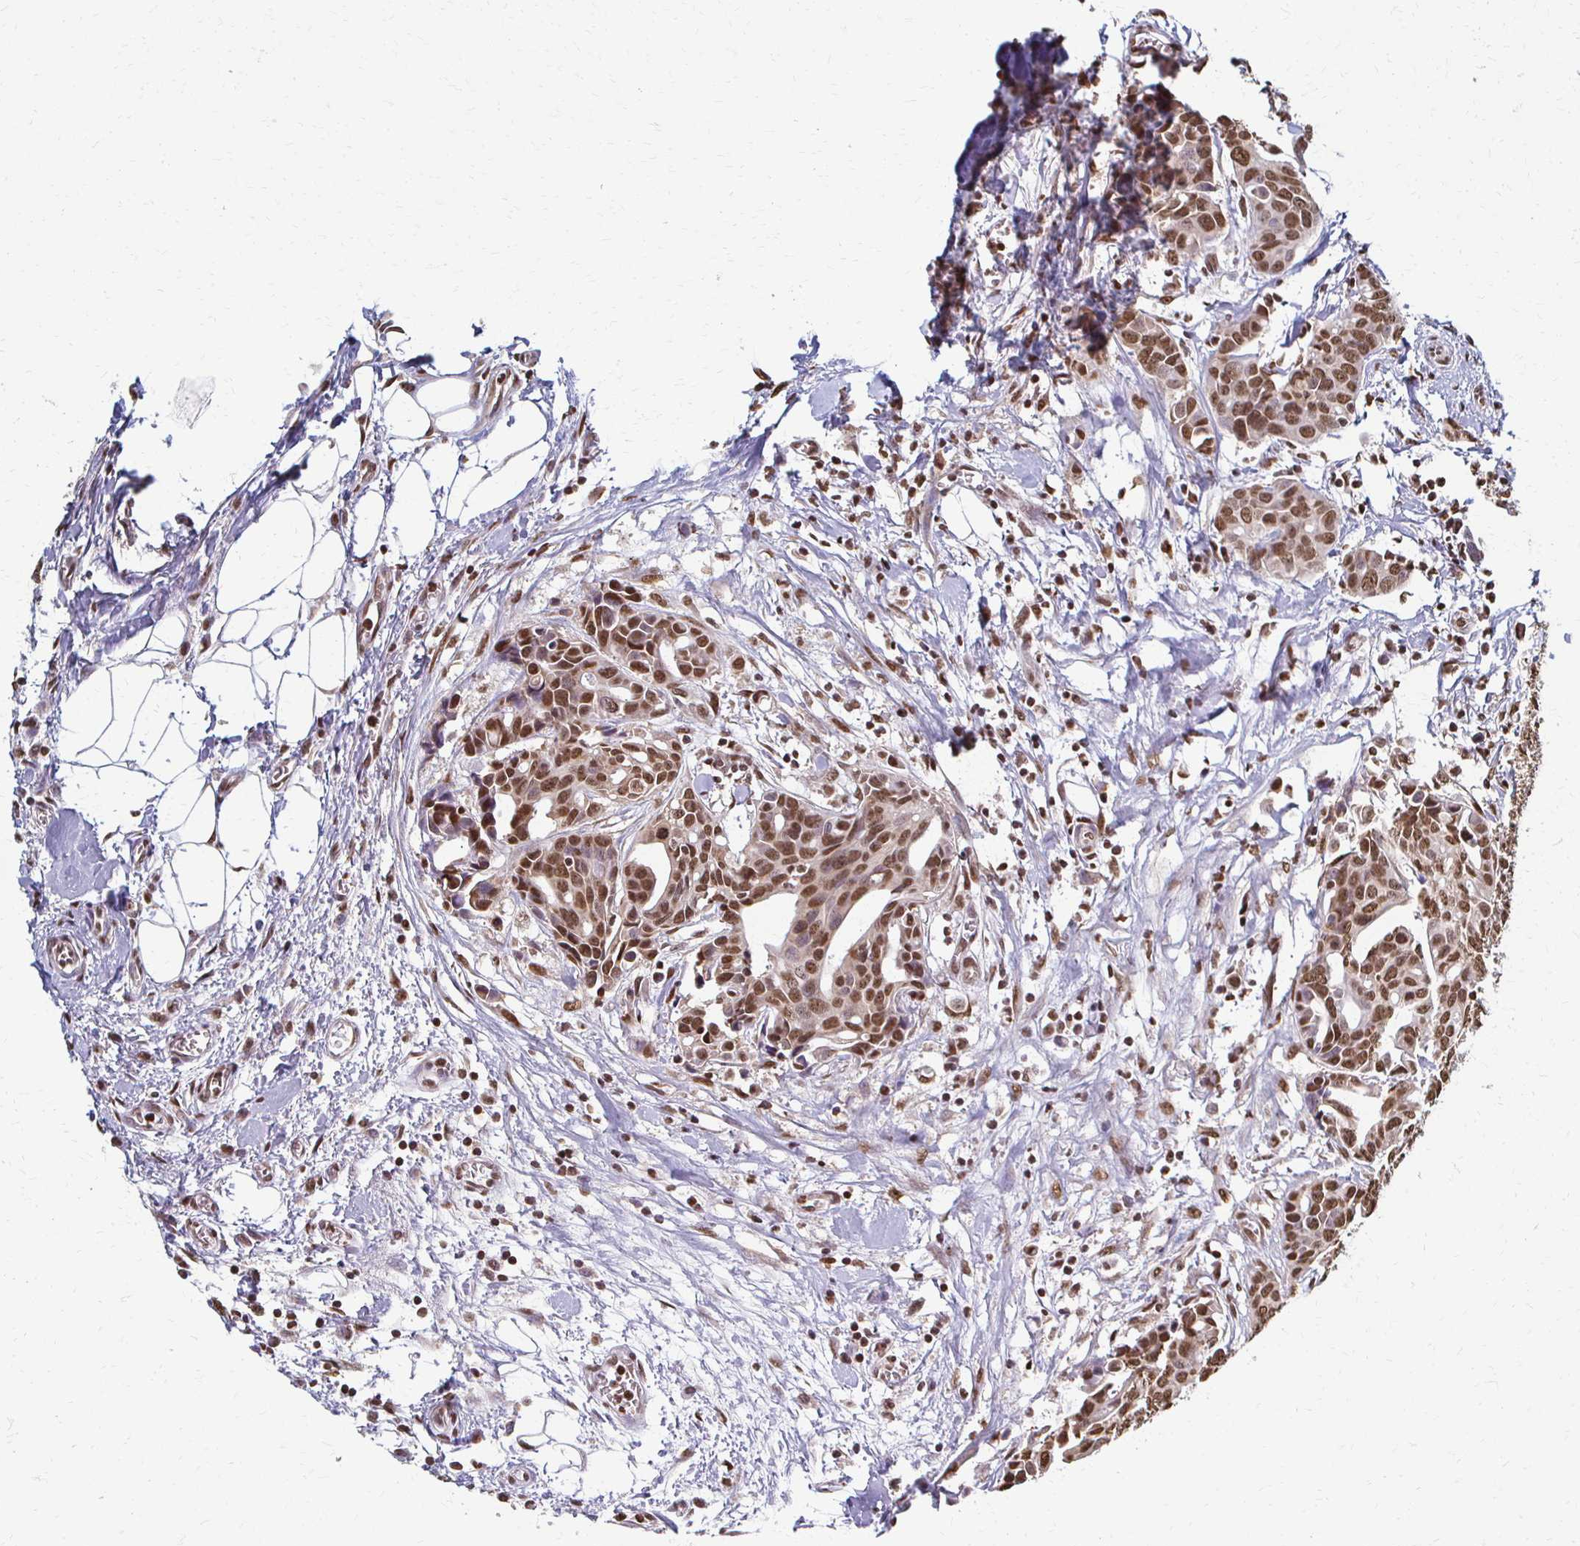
{"staining": {"intensity": "moderate", "quantity": ">75%", "location": "nuclear"}, "tissue": "breast cancer", "cell_type": "Tumor cells", "image_type": "cancer", "snomed": [{"axis": "morphology", "description": "Duct carcinoma"}, {"axis": "topography", "description": "Breast"}], "caption": "A brown stain shows moderate nuclear positivity of a protein in breast cancer (infiltrating ductal carcinoma) tumor cells.", "gene": "HOXA9", "patient": {"sex": "female", "age": 54}}